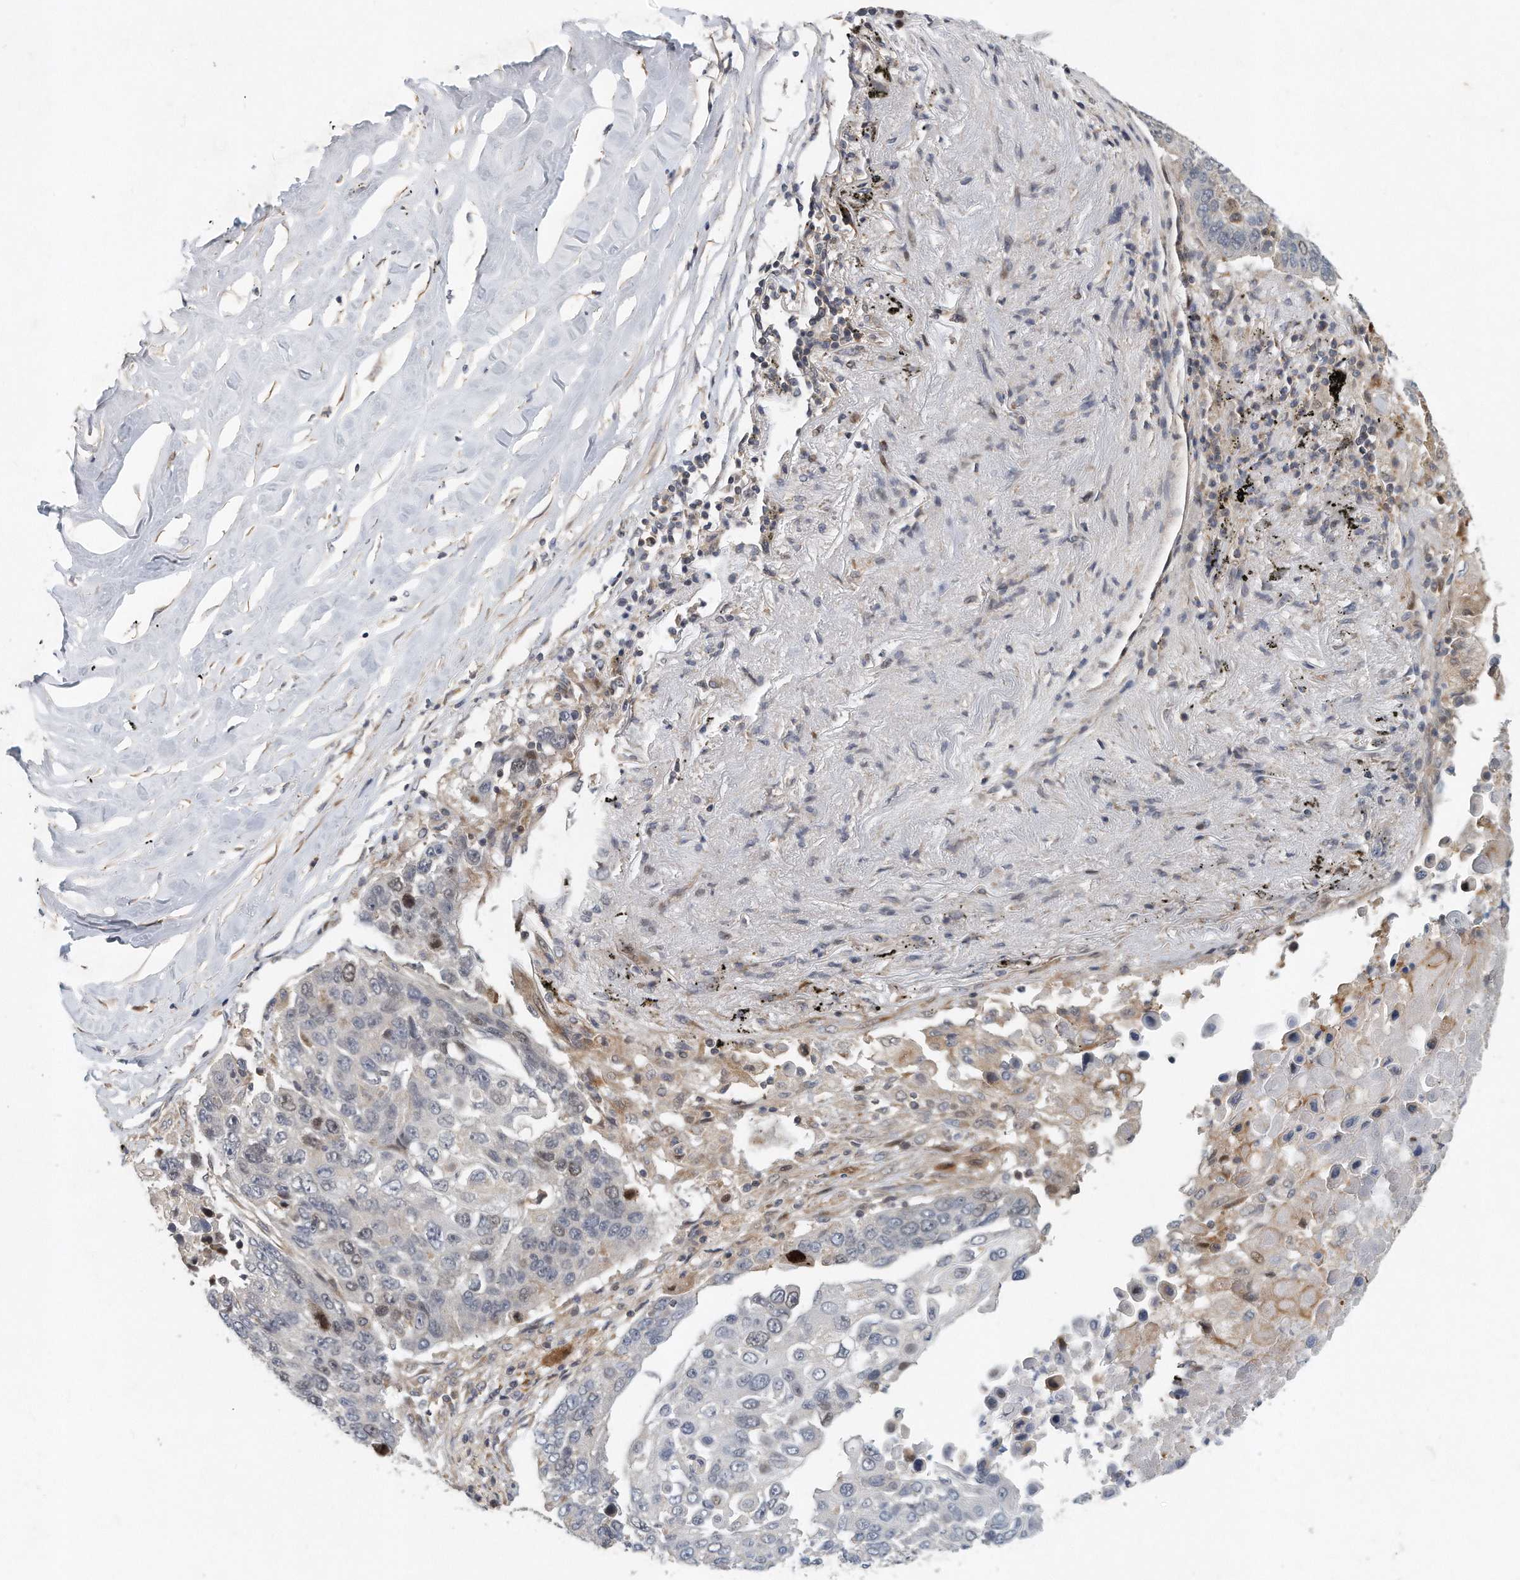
{"staining": {"intensity": "negative", "quantity": "none", "location": "none"}, "tissue": "lung cancer", "cell_type": "Tumor cells", "image_type": "cancer", "snomed": [{"axis": "morphology", "description": "Squamous cell carcinoma, NOS"}, {"axis": "topography", "description": "Lung"}], "caption": "This is an immunohistochemistry (IHC) histopathology image of squamous cell carcinoma (lung). There is no positivity in tumor cells.", "gene": "PCDH8", "patient": {"sex": "male", "age": 66}}